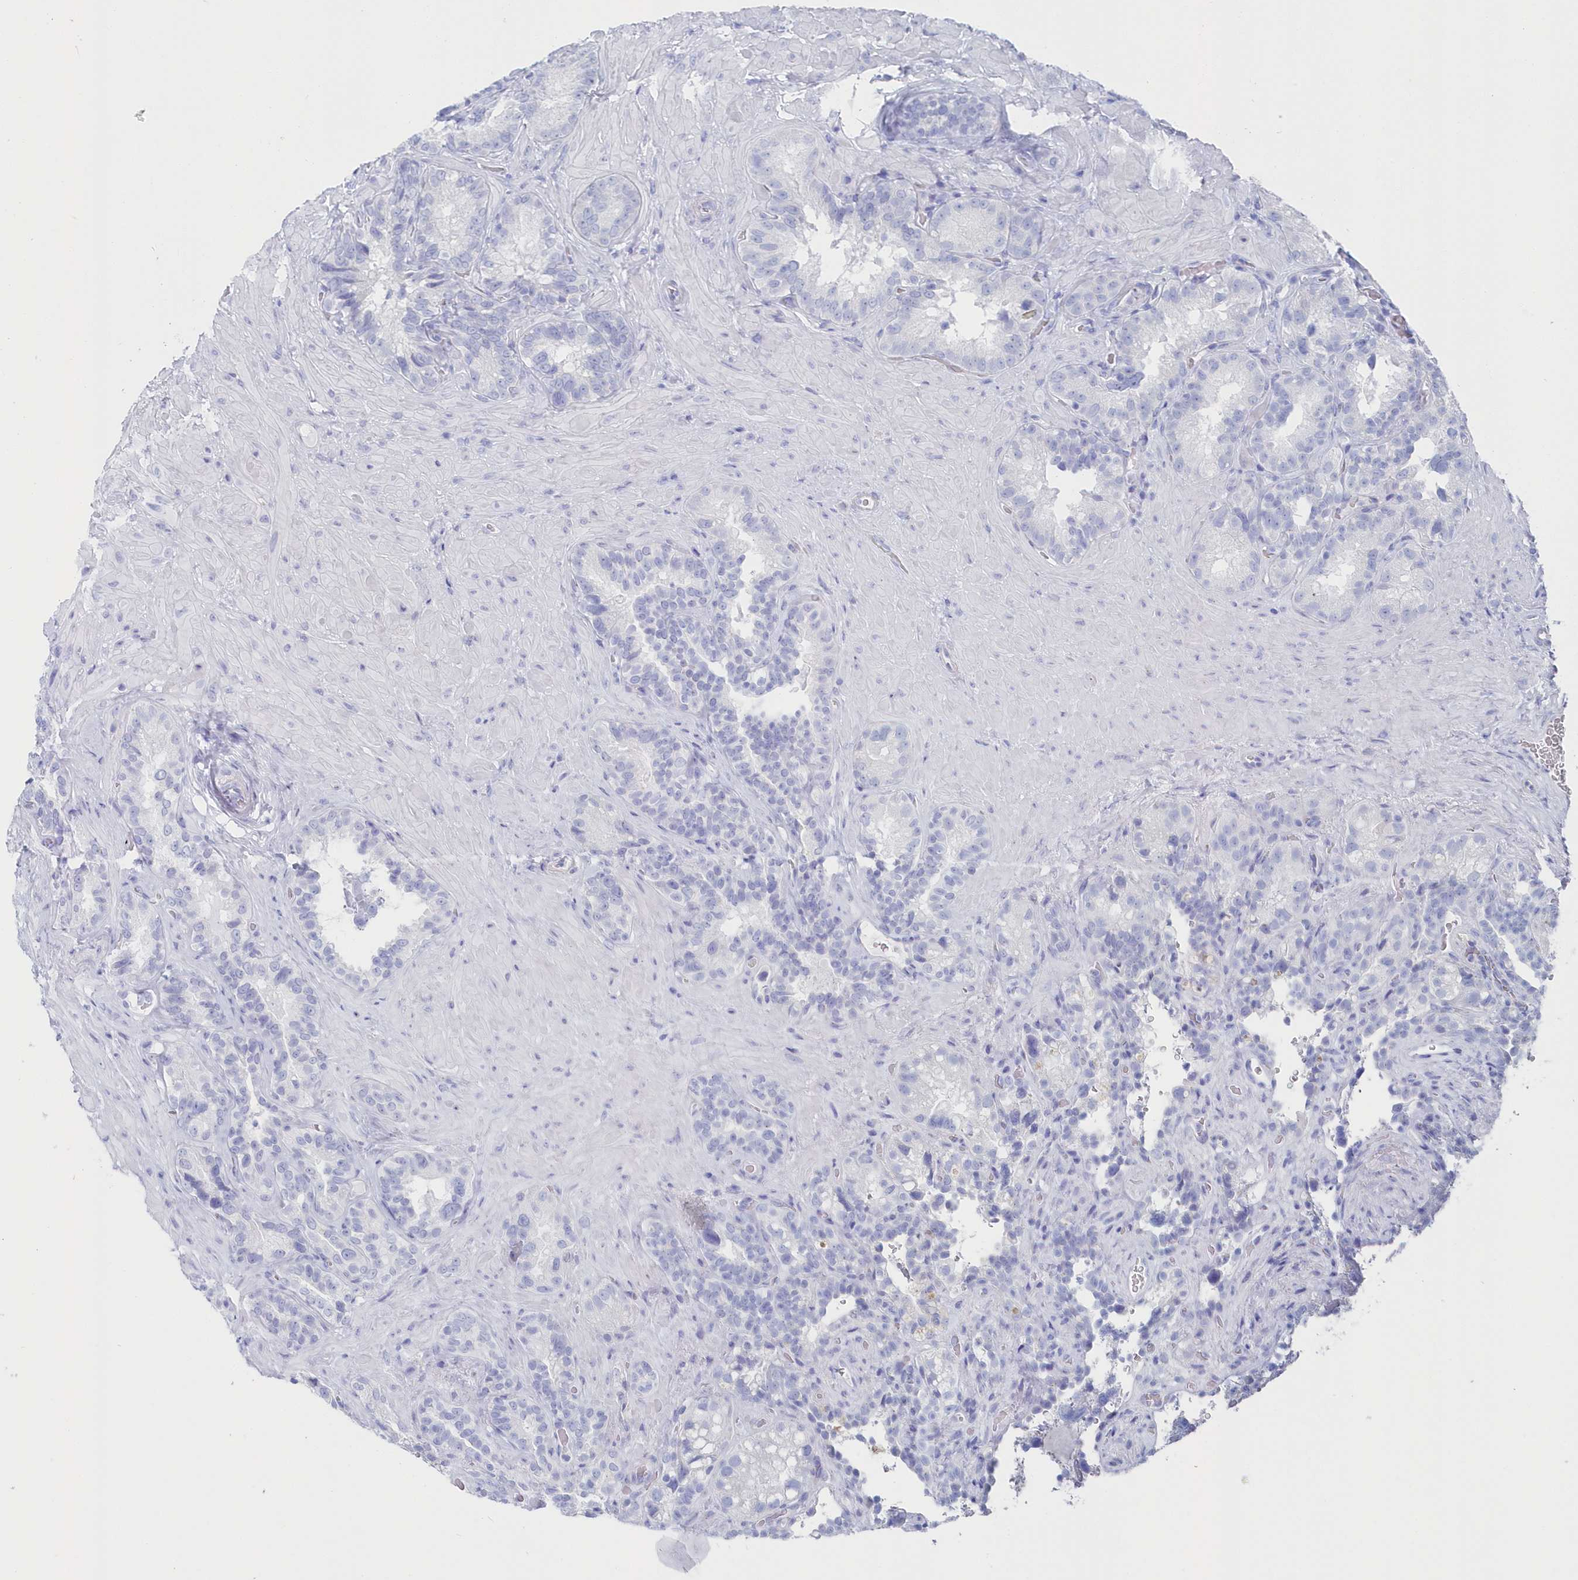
{"staining": {"intensity": "negative", "quantity": "none", "location": "none"}, "tissue": "seminal vesicle", "cell_type": "Glandular cells", "image_type": "normal", "snomed": [{"axis": "morphology", "description": "Normal tissue, NOS"}, {"axis": "topography", "description": "Seminal veicle"}, {"axis": "topography", "description": "Peripheral nerve tissue"}], "caption": "Seminal vesicle was stained to show a protein in brown. There is no significant expression in glandular cells. The staining is performed using DAB (3,3'-diaminobenzidine) brown chromogen with nuclei counter-stained in using hematoxylin.", "gene": "CSNK1G2", "patient": {"sex": "male", "age": 67}}